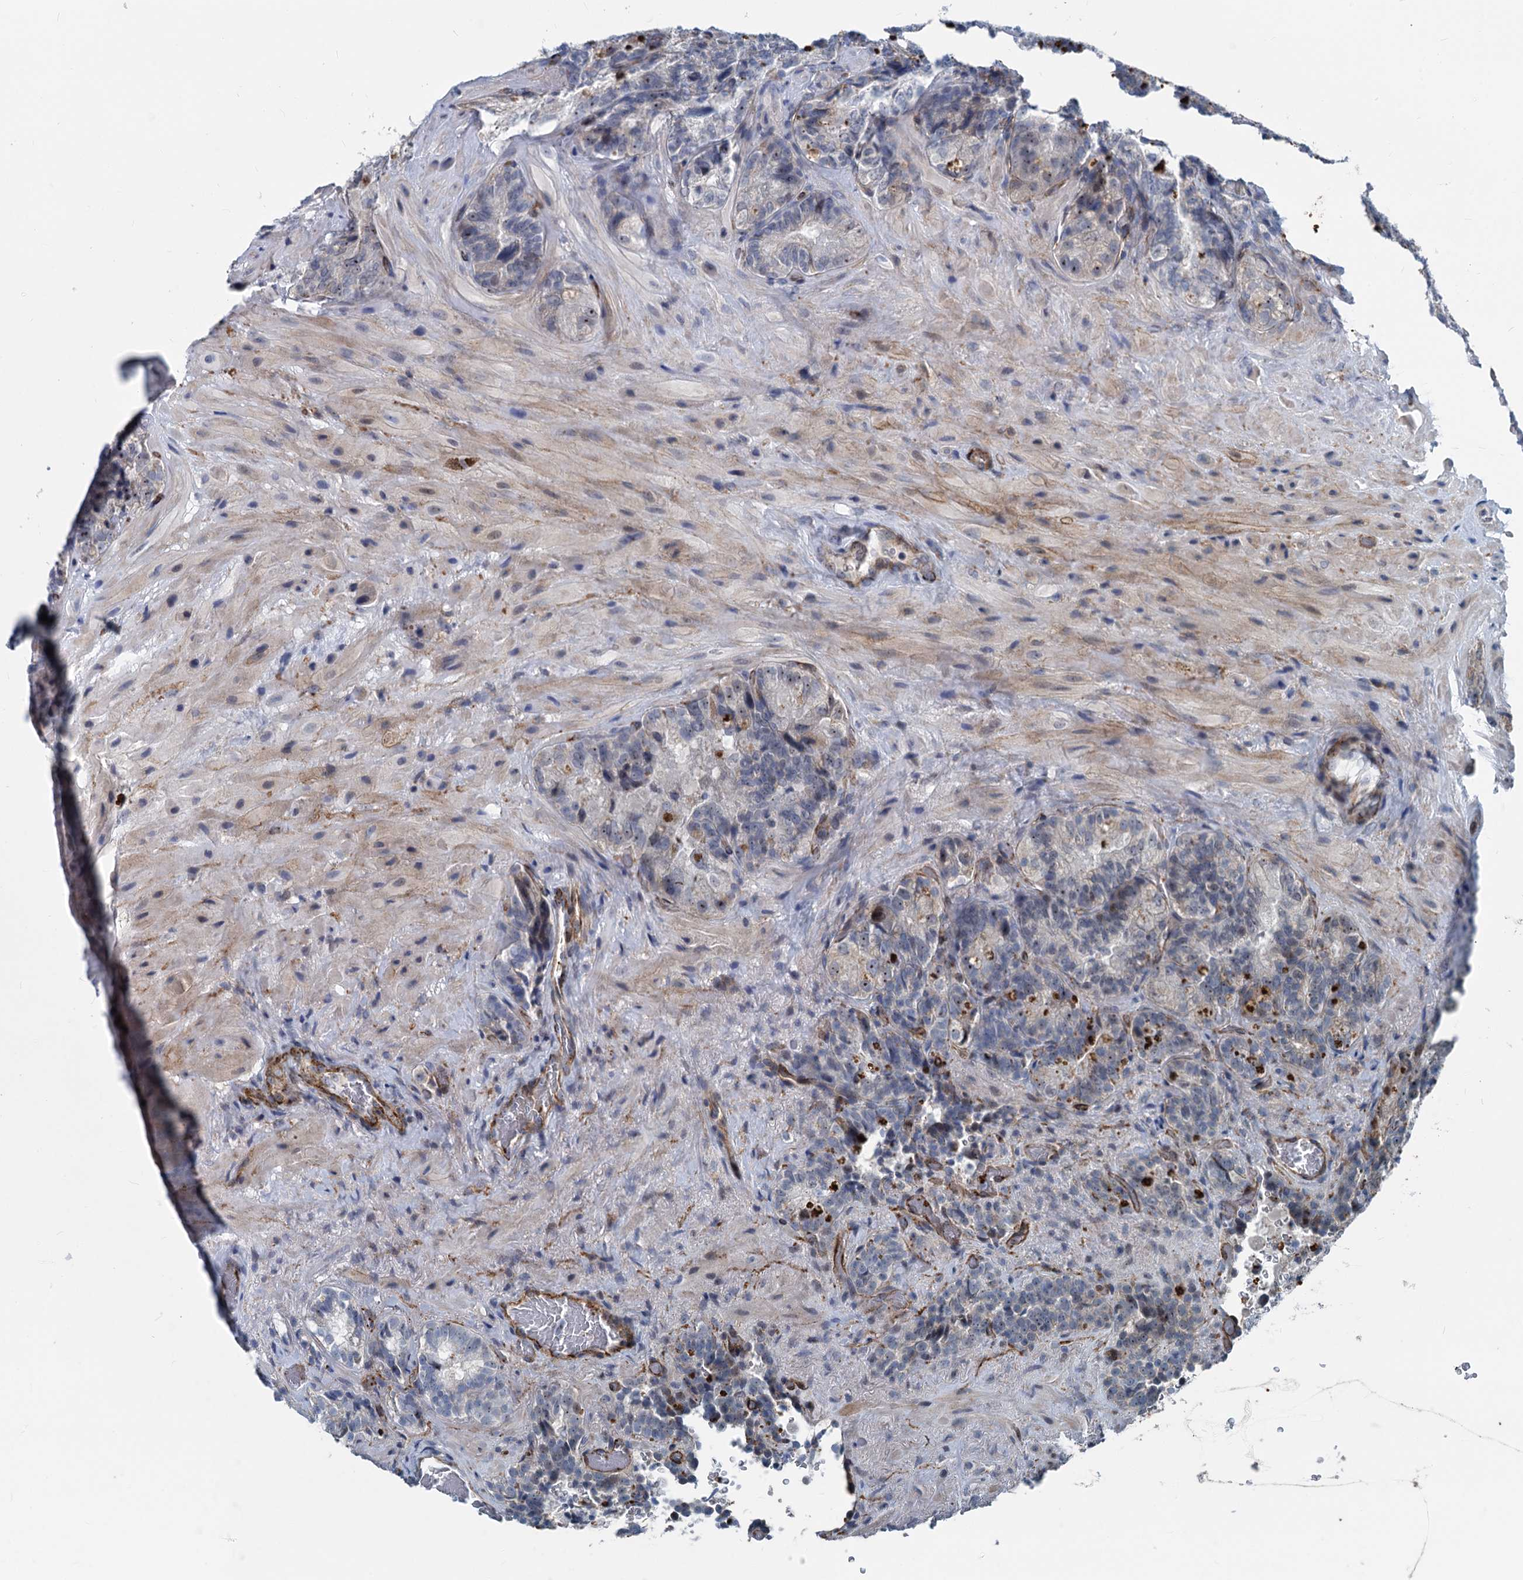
{"staining": {"intensity": "weak", "quantity": "25%-75%", "location": "cytoplasmic/membranous,nuclear"}, "tissue": "seminal vesicle", "cell_type": "Glandular cells", "image_type": "normal", "snomed": [{"axis": "morphology", "description": "Normal tissue, NOS"}, {"axis": "topography", "description": "Prostate and seminal vesicle, NOS"}, {"axis": "topography", "description": "Prostate"}, {"axis": "topography", "description": "Seminal veicle"}], "caption": "Immunohistochemistry (IHC) histopathology image of benign seminal vesicle stained for a protein (brown), which exhibits low levels of weak cytoplasmic/membranous,nuclear positivity in approximately 25%-75% of glandular cells.", "gene": "ASXL3", "patient": {"sex": "male", "age": 67}}